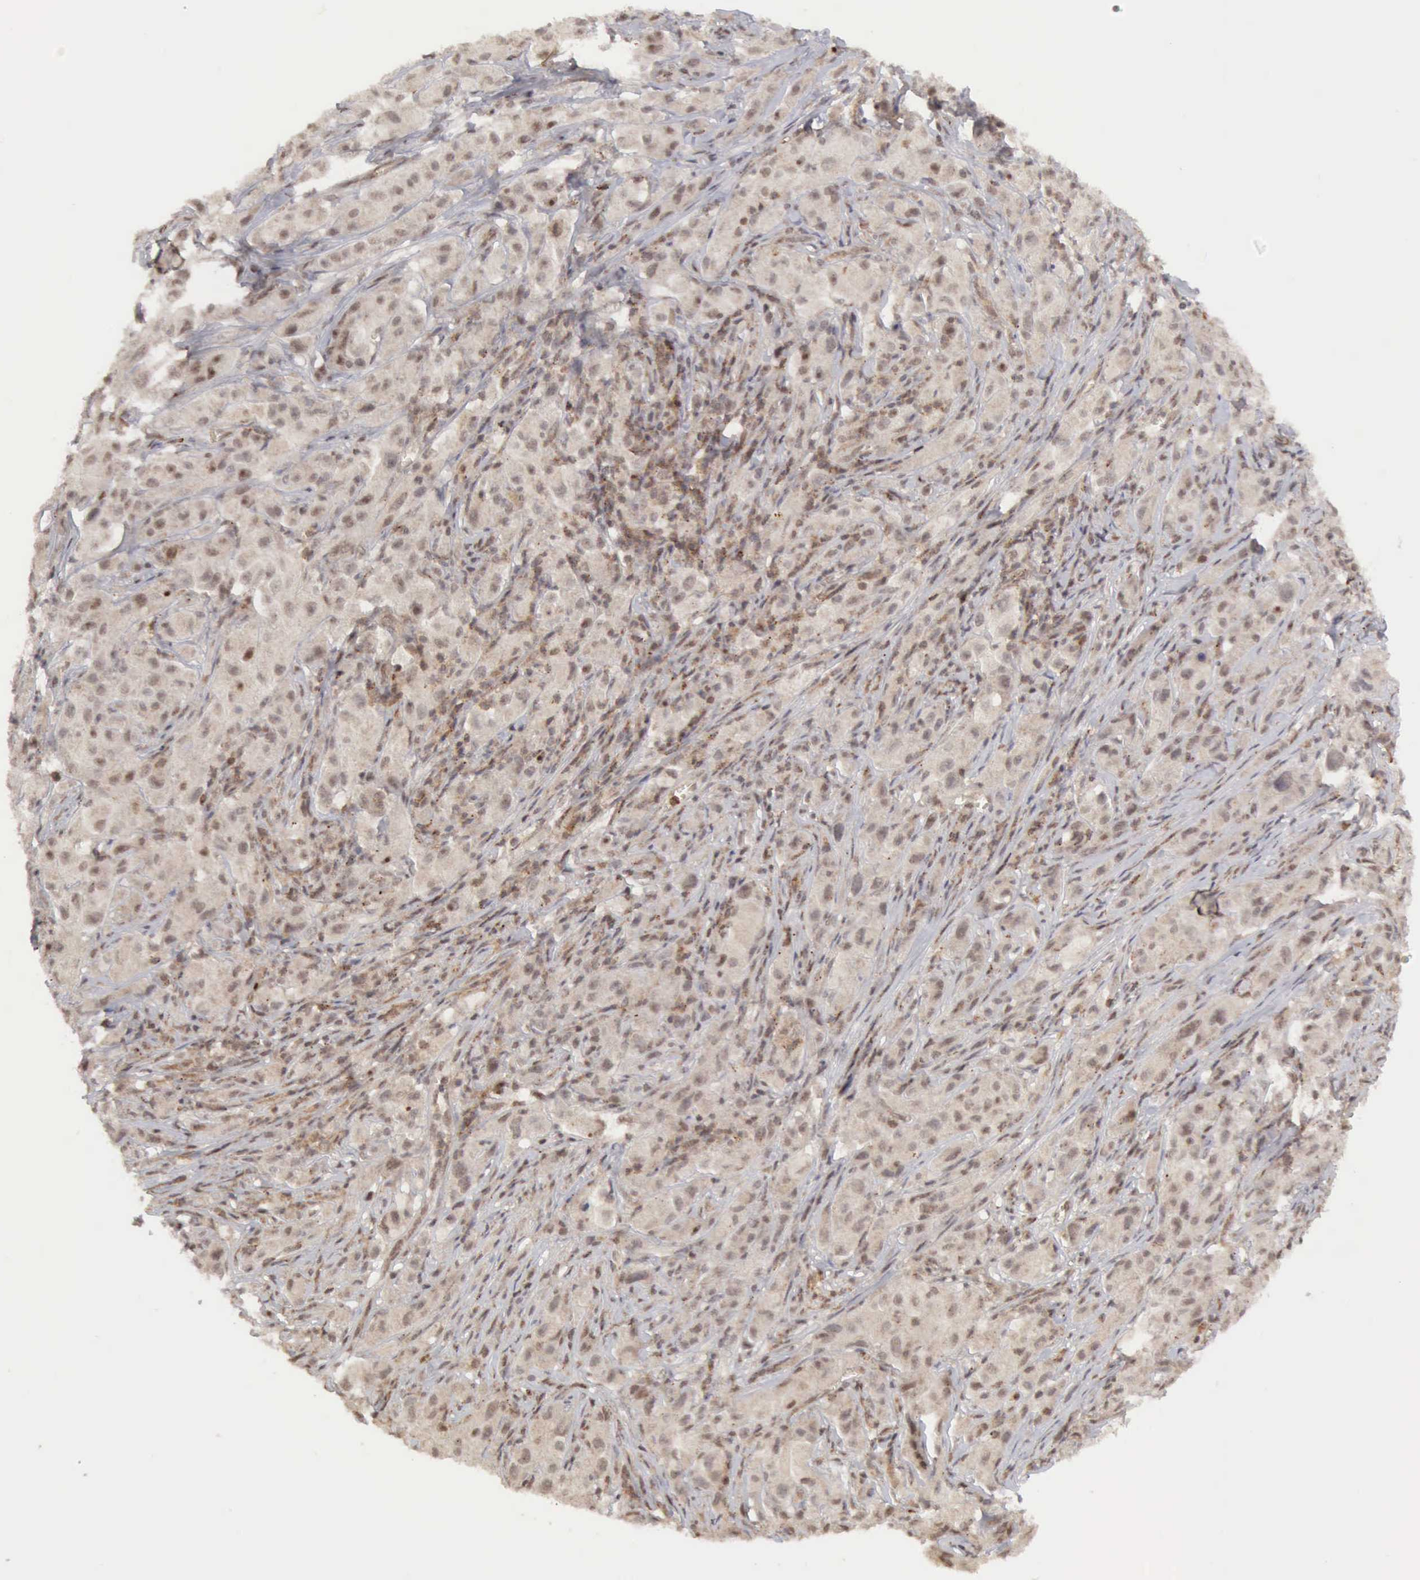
{"staining": {"intensity": "weak", "quantity": ">75%", "location": "nuclear"}, "tissue": "melanoma", "cell_type": "Tumor cells", "image_type": "cancer", "snomed": [{"axis": "morphology", "description": "Malignant melanoma, NOS"}, {"axis": "topography", "description": "Skin"}], "caption": "Malignant melanoma tissue demonstrates weak nuclear positivity in approximately >75% of tumor cells", "gene": "CDKN2A", "patient": {"sex": "male", "age": 56}}